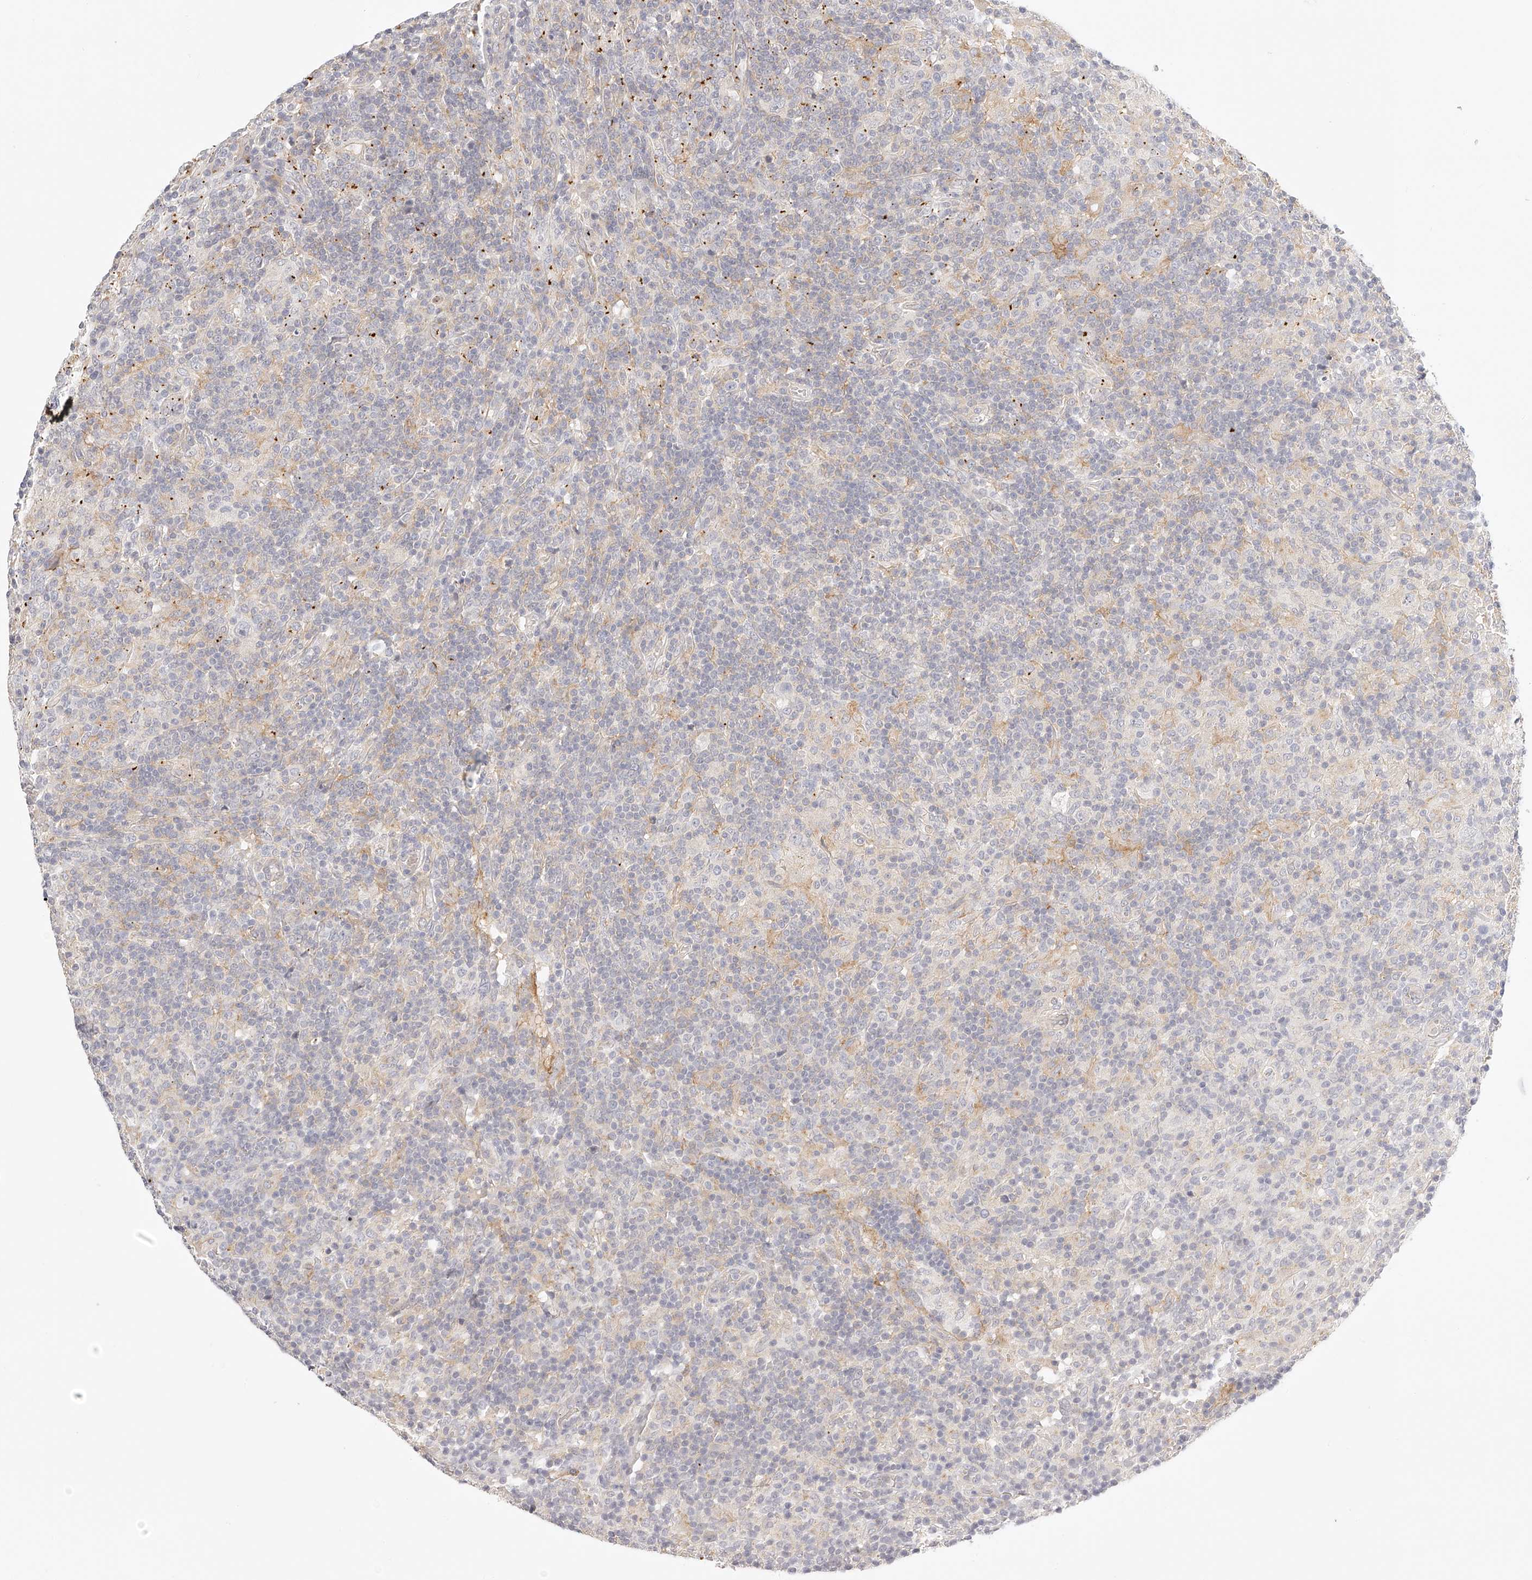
{"staining": {"intensity": "negative", "quantity": "none", "location": "none"}, "tissue": "lymphoma", "cell_type": "Tumor cells", "image_type": "cancer", "snomed": [{"axis": "morphology", "description": "Hodgkin's disease, NOS"}, {"axis": "topography", "description": "Lymph node"}], "caption": "Immunohistochemistry (IHC) photomicrograph of Hodgkin's disease stained for a protein (brown), which shows no expression in tumor cells. (DAB (3,3'-diaminobenzidine) immunohistochemistry (IHC) visualized using brightfield microscopy, high magnification).", "gene": "SYNC", "patient": {"sex": "male", "age": 70}}